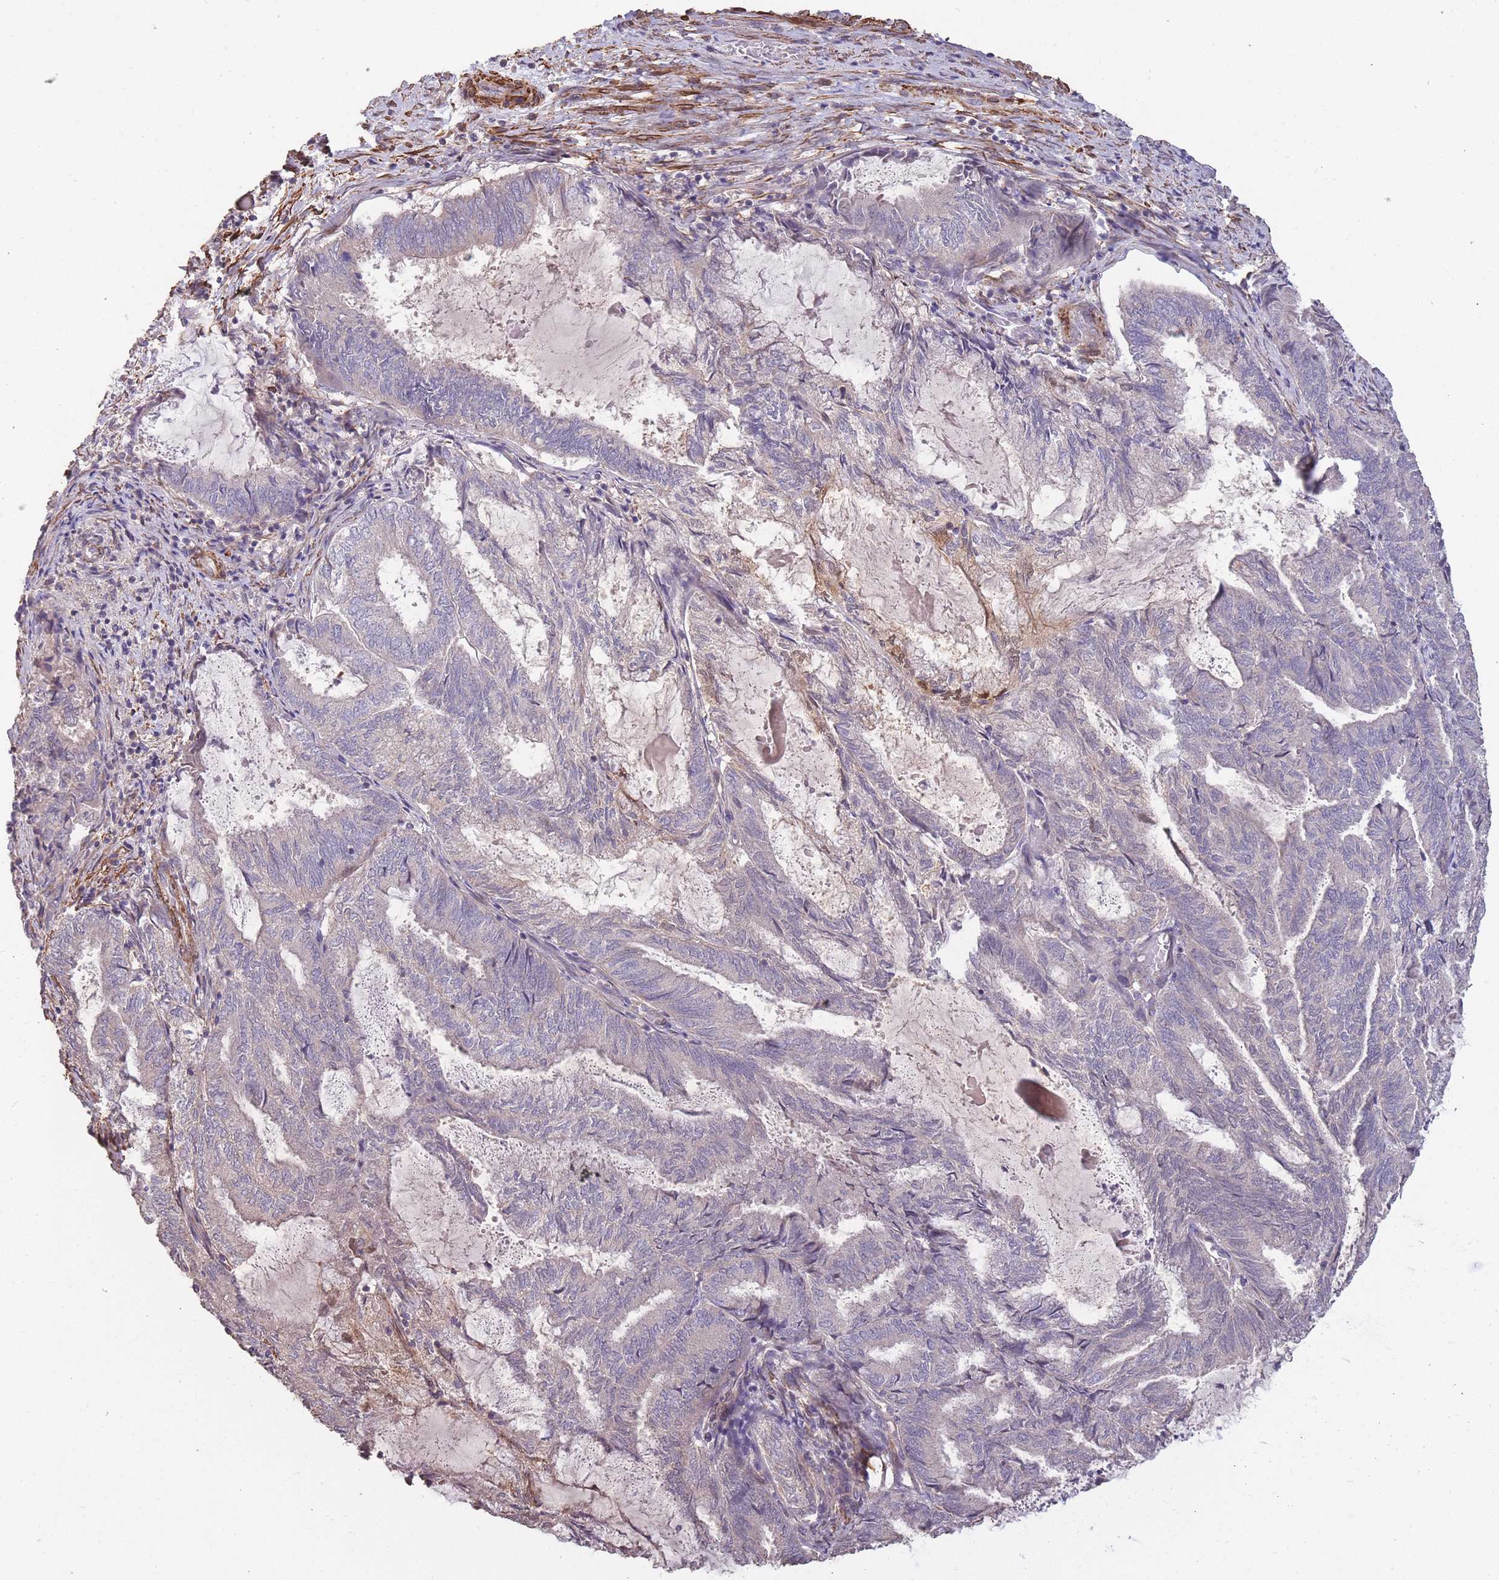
{"staining": {"intensity": "negative", "quantity": "none", "location": "none"}, "tissue": "endometrial cancer", "cell_type": "Tumor cells", "image_type": "cancer", "snomed": [{"axis": "morphology", "description": "Adenocarcinoma, NOS"}, {"axis": "topography", "description": "Endometrium"}], "caption": "A high-resolution image shows immunohistochemistry staining of endometrial adenocarcinoma, which shows no significant expression in tumor cells.", "gene": "NLRC4", "patient": {"sex": "female", "age": 80}}